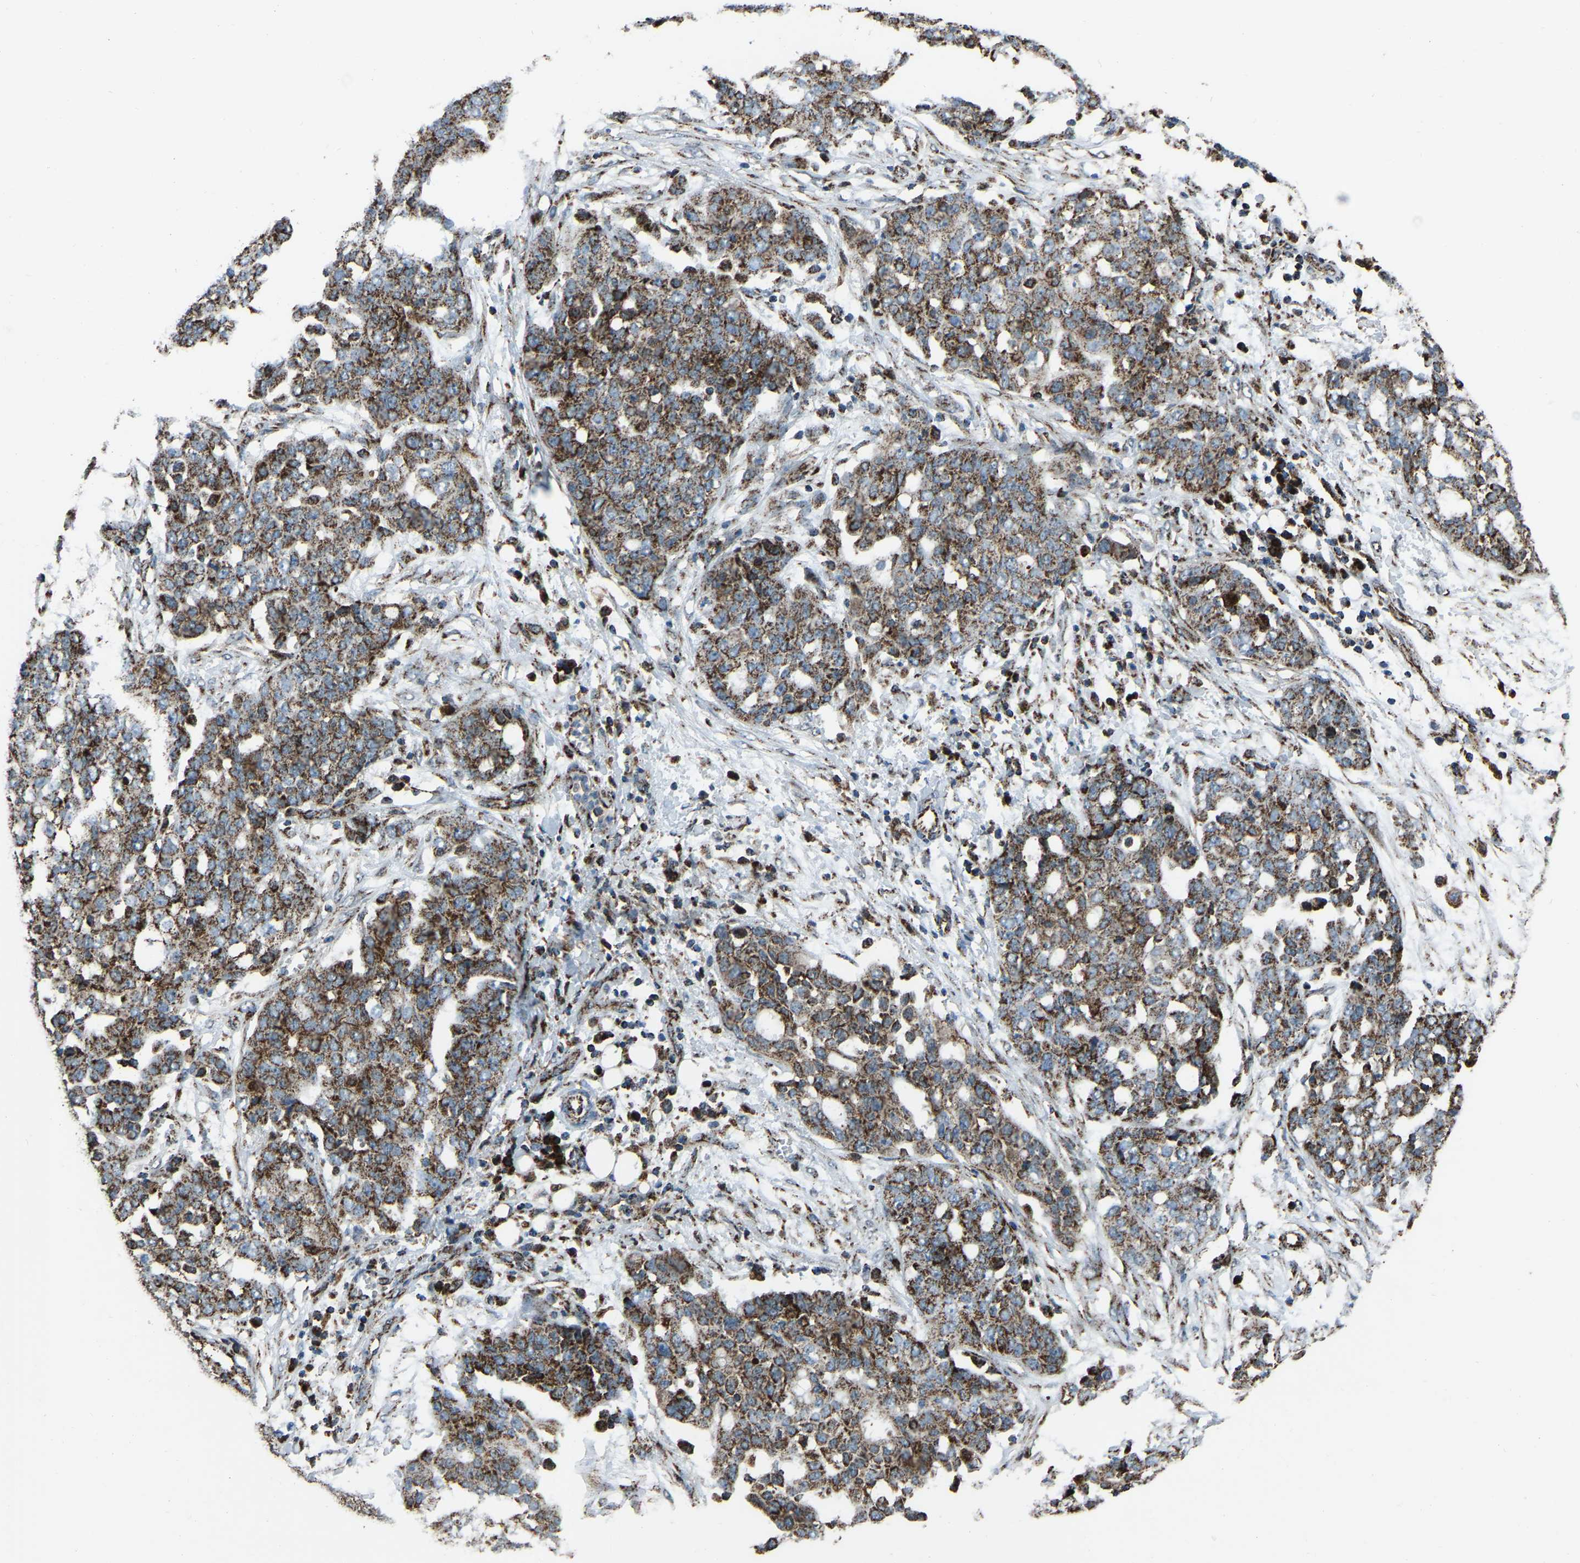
{"staining": {"intensity": "moderate", "quantity": ">75%", "location": "cytoplasmic/membranous"}, "tissue": "ovarian cancer", "cell_type": "Tumor cells", "image_type": "cancer", "snomed": [{"axis": "morphology", "description": "Cystadenocarcinoma, serous, NOS"}, {"axis": "topography", "description": "Soft tissue"}, {"axis": "topography", "description": "Ovary"}], "caption": "High-magnification brightfield microscopy of ovarian cancer stained with DAB (3,3'-diaminobenzidine) (brown) and counterstained with hematoxylin (blue). tumor cells exhibit moderate cytoplasmic/membranous expression is seen in approximately>75% of cells. (IHC, brightfield microscopy, high magnification).", "gene": "AKR1A1", "patient": {"sex": "female", "age": 57}}